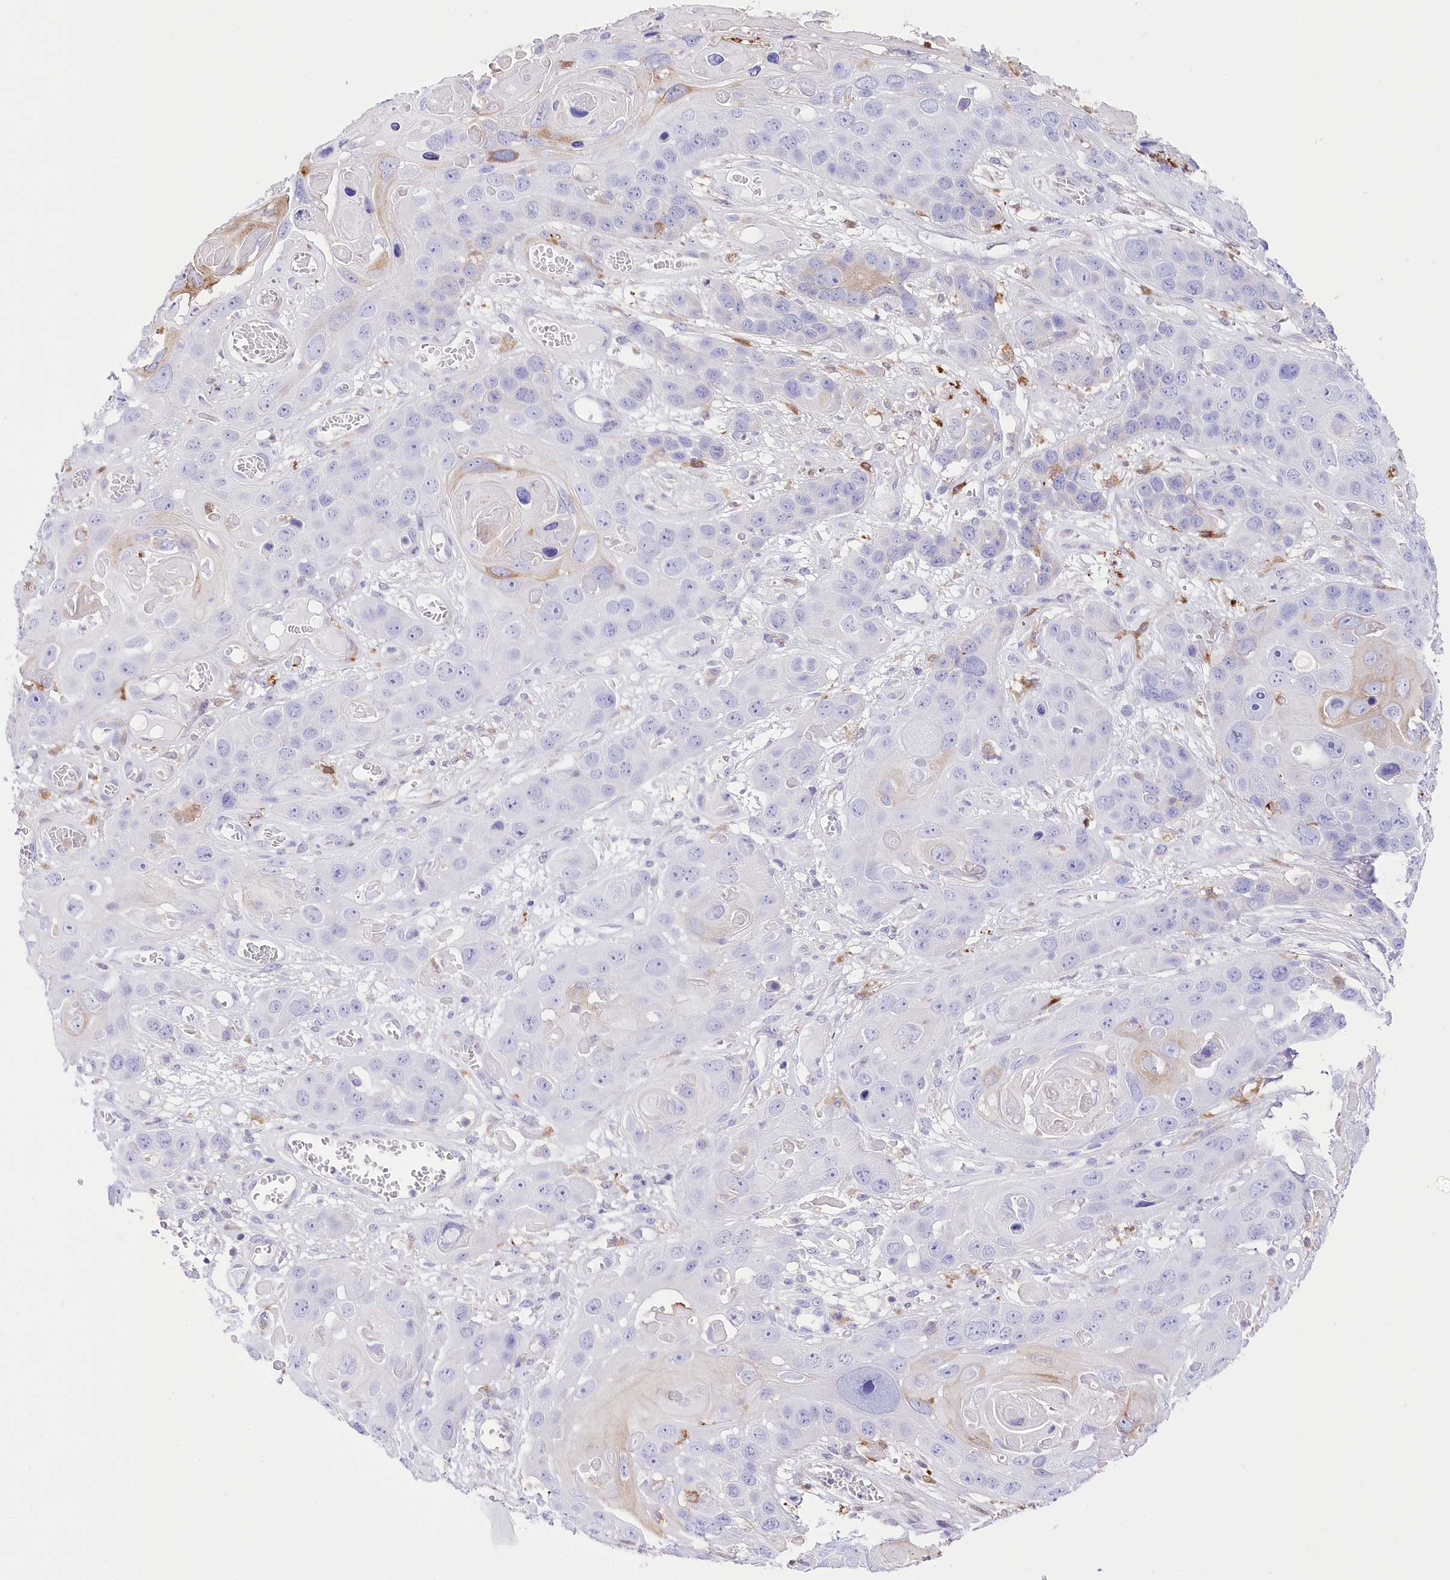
{"staining": {"intensity": "negative", "quantity": "none", "location": "none"}, "tissue": "skin cancer", "cell_type": "Tumor cells", "image_type": "cancer", "snomed": [{"axis": "morphology", "description": "Squamous cell carcinoma, NOS"}, {"axis": "topography", "description": "Skin"}], "caption": "An IHC histopathology image of skin squamous cell carcinoma is shown. There is no staining in tumor cells of skin squamous cell carcinoma.", "gene": "DNAJC19", "patient": {"sex": "male", "age": 55}}